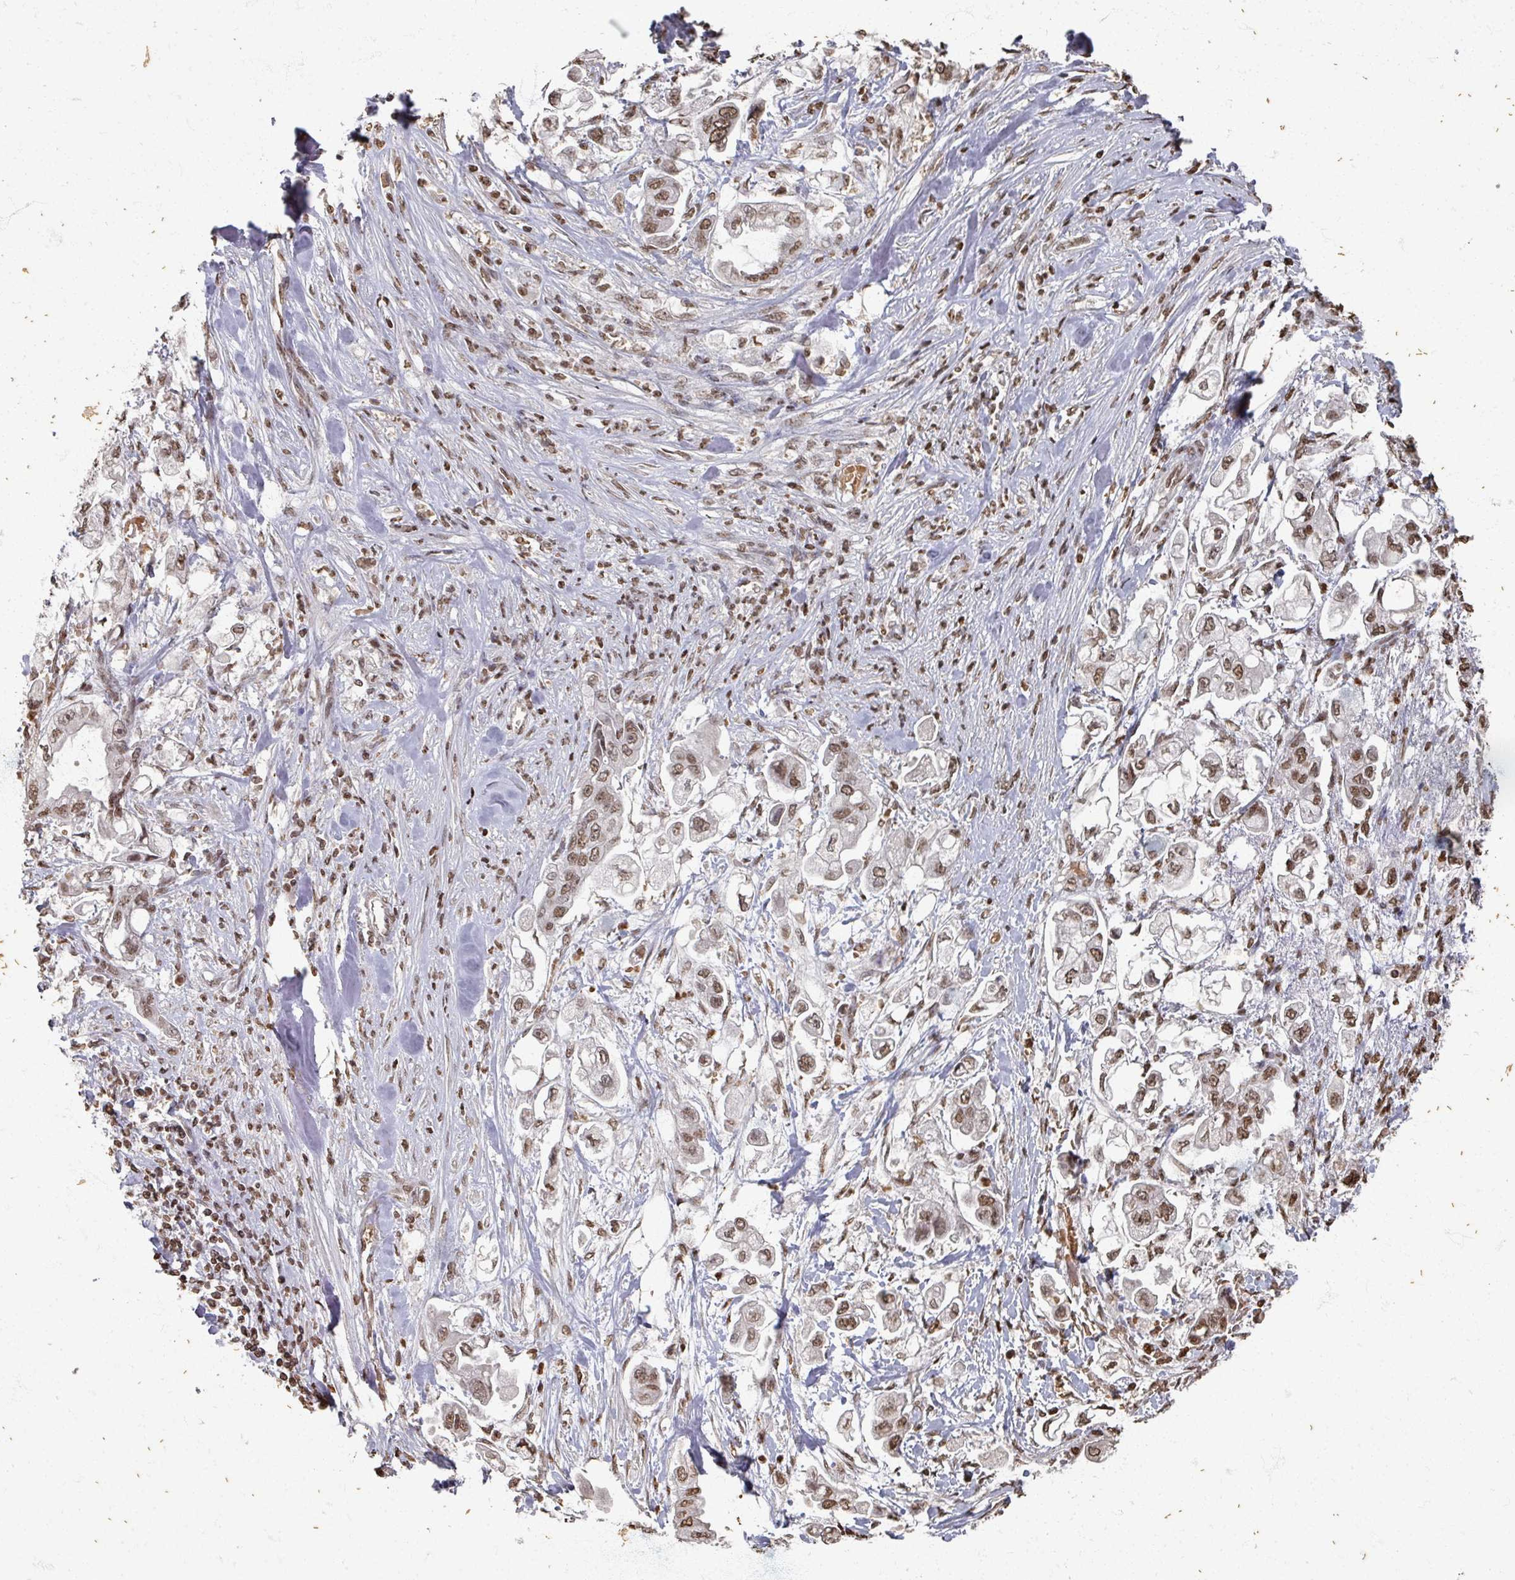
{"staining": {"intensity": "moderate", "quantity": ">75%", "location": "nuclear"}, "tissue": "stomach cancer", "cell_type": "Tumor cells", "image_type": "cancer", "snomed": [{"axis": "morphology", "description": "Adenocarcinoma, NOS"}, {"axis": "topography", "description": "Stomach"}], "caption": "A medium amount of moderate nuclear expression is present in about >75% of tumor cells in stomach adenocarcinoma tissue.", "gene": "DCUN1D5", "patient": {"sex": "male", "age": 62}}